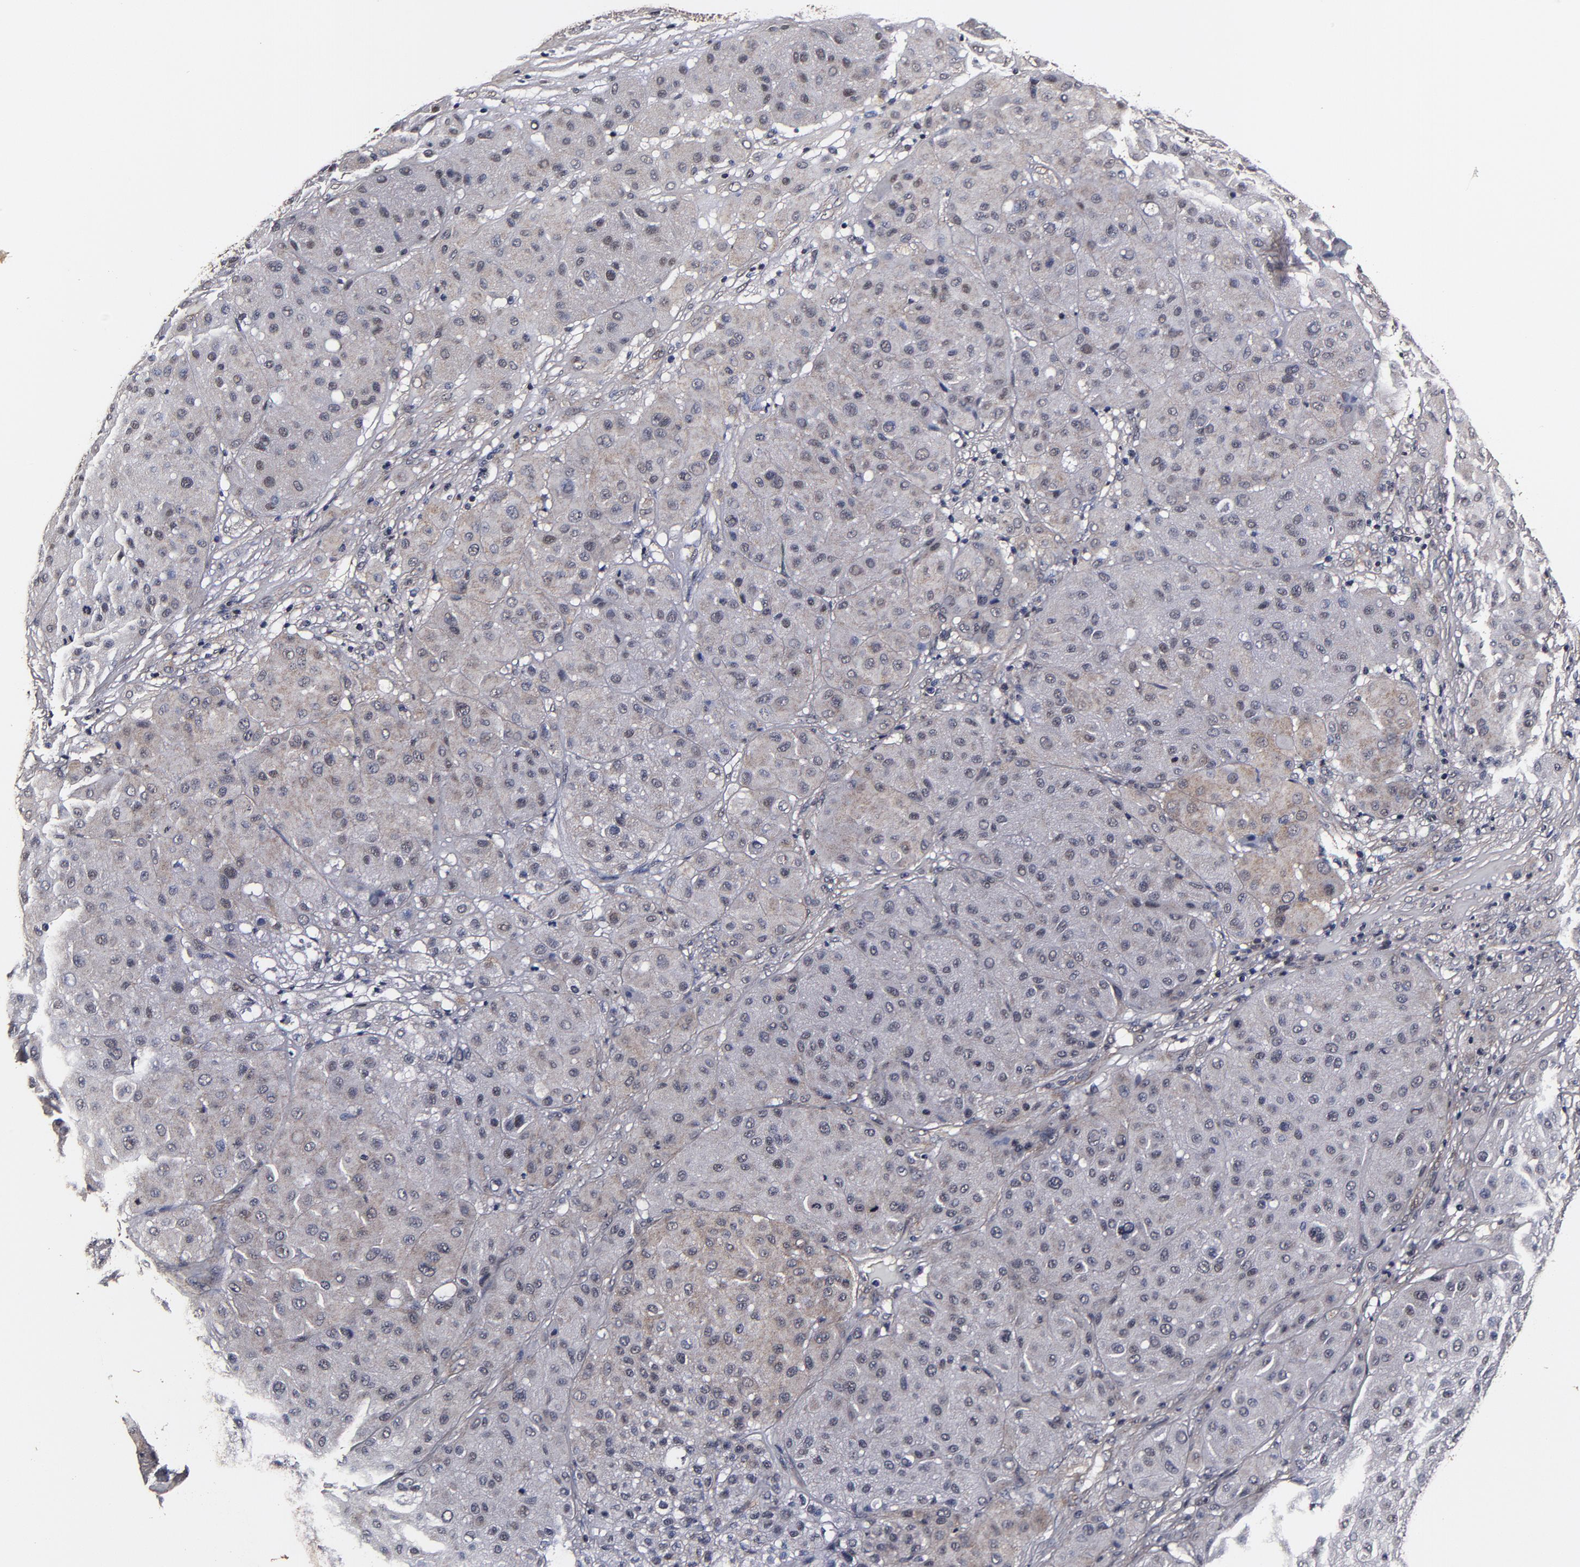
{"staining": {"intensity": "negative", "quantity": "none", "location": "none"}, "tissue": "melanoma", "cell_type": "Tumor cells", "image_type": "cancer", "snomed": [{"axis": "morphology", "description": "Normal tissue, NOS"}, {"axis": "morphology", "description": "Malignant melanoma, Metastatic site"}, {"axis": "topography", "description": "Skin"}], "caption": "A high-resolution photomicrograph shows immunohistochemistry (IHC) staining of melanoma, which shows no significant staining in tumor cells.", "gene": "MMP15", "patient": {"sex": "male", "age": 41}}